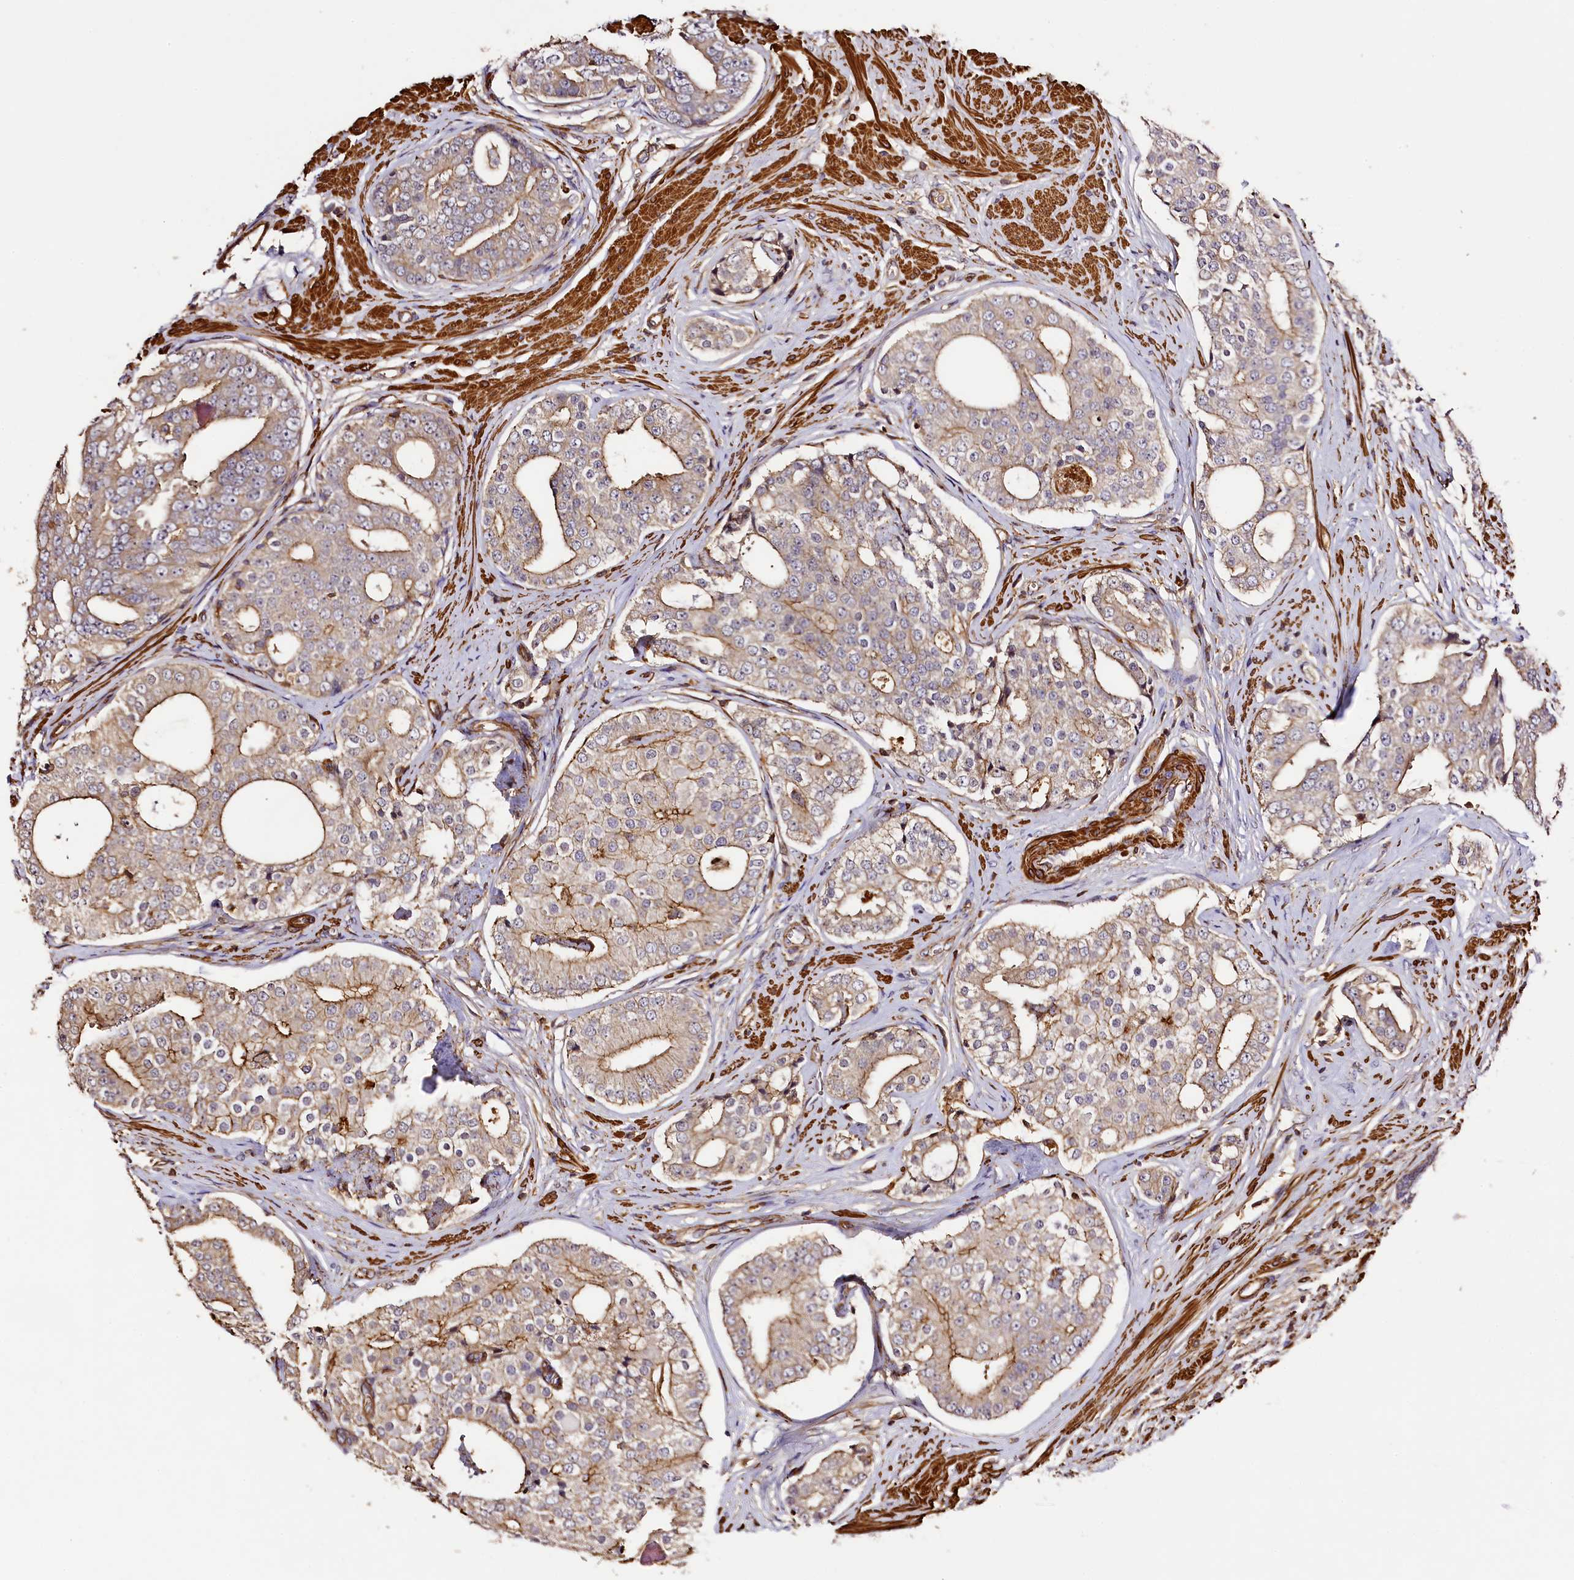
{"staining": {"intensity": "weak", "quantity": ">75%", "location": "cytoplasmic/membranous"}, "tissue": "prostate cancer", "cell_type": "Tumor cells", "image_type": "cancer", "snomed": [{"axis": "morphology", "description": "Adenocarcinoma, High grade"}, {"axis": "topography", "description": "Prostate"}], "caption": "The image shows staining of high-grade adenocarcinoma (prostate), revealing weak cytoplasmic/membranous protein positivity (brown color) within tumor cells.", "gene": "RAPSN", "patient": {"sex": "male", "age": 56}}